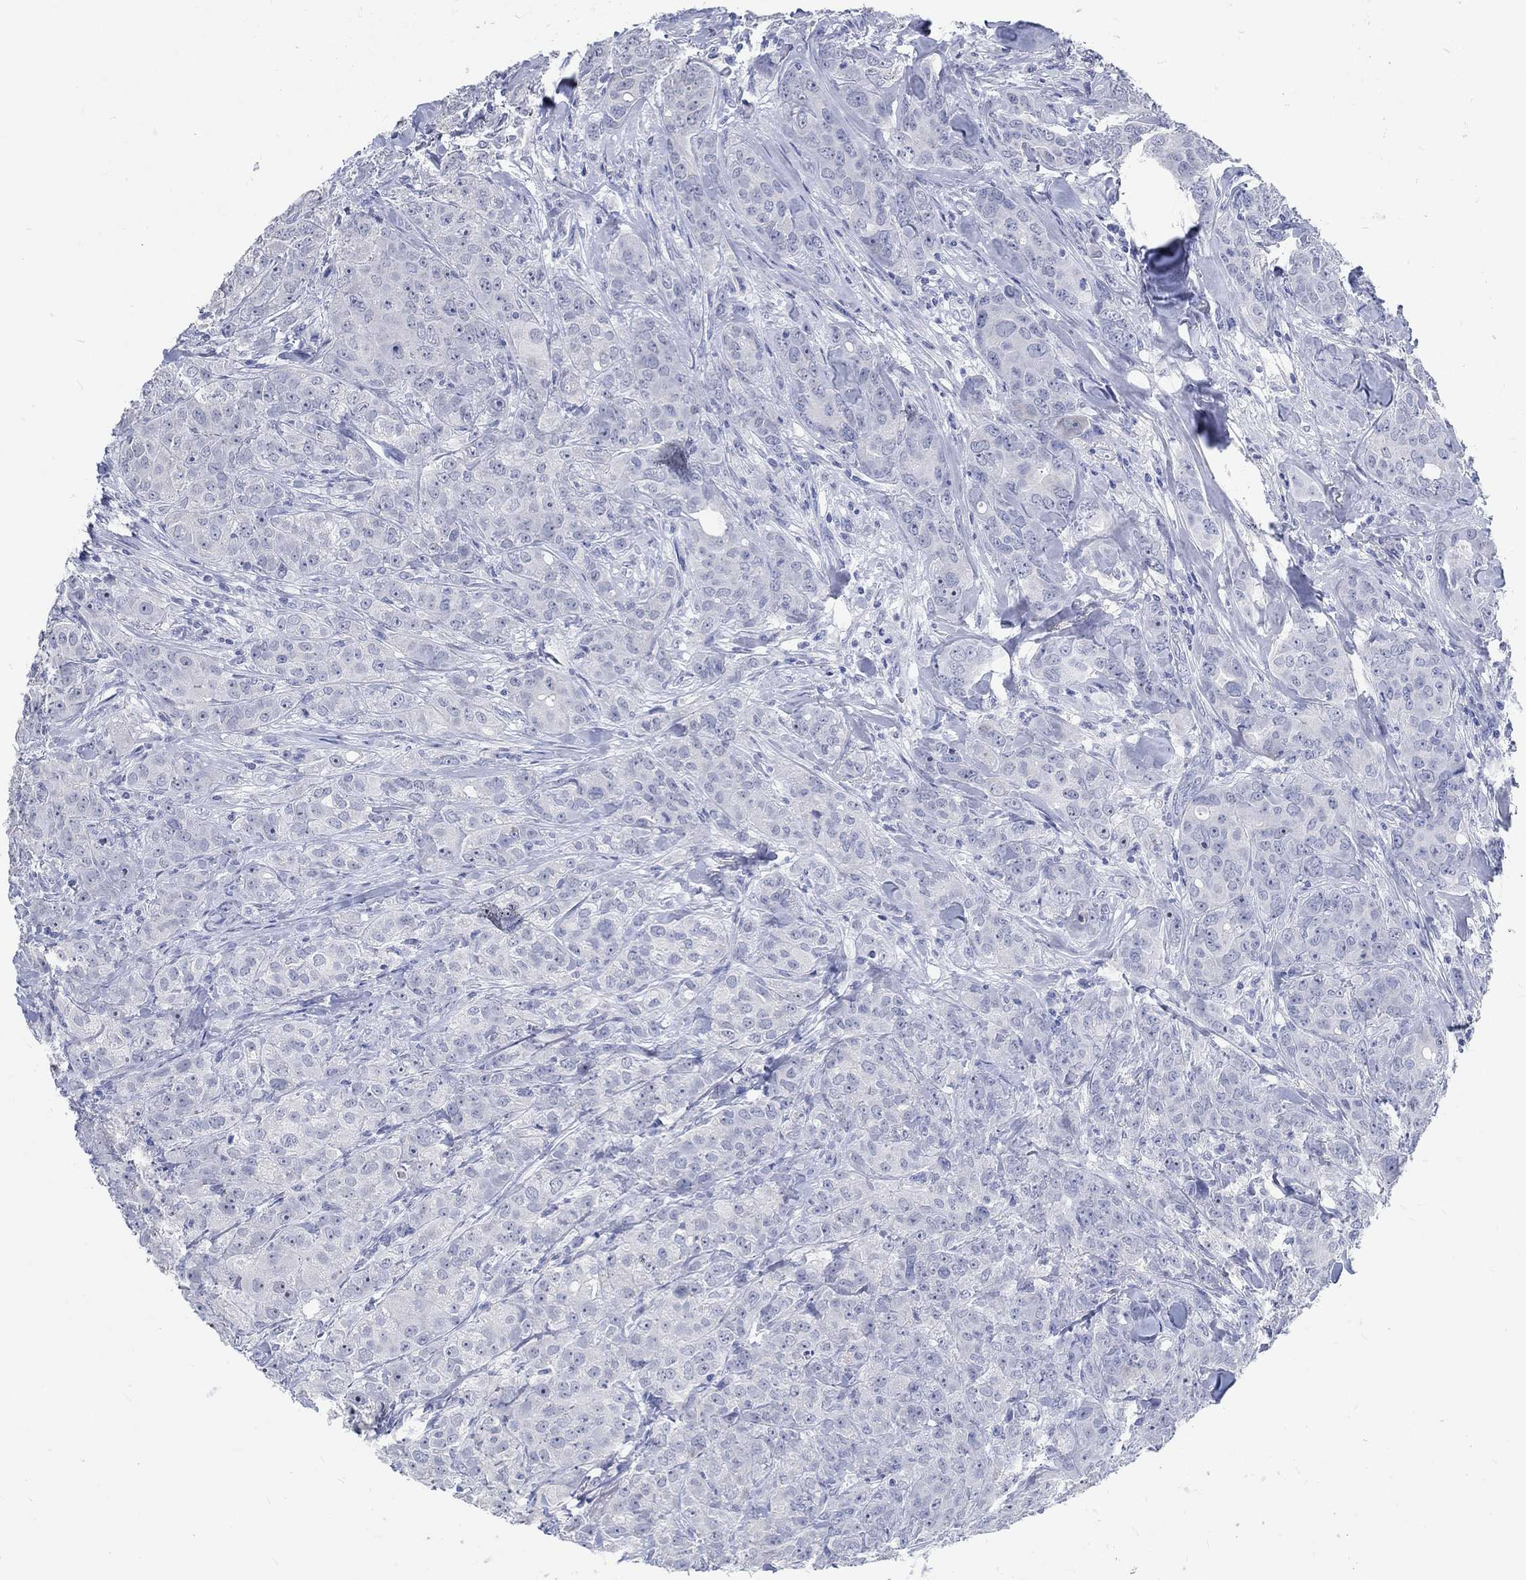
{"staining": {"intensity": "negative", "quantity": "none", "location": "none"}, "tissue": "breast cancer", "cell_type": "Tumor cells", "image_type": "cancer", "snomed": [{"axis": "morphology", "description": "Duct carcinoma"}, {"axis": "topography", "description": "Breast"}], "caption": "Photomicrograph shows no protein expression in tumor cells of infiltrating ductal carcinoma (breast) tissue.", "gene": "C4orf47", "patient": {"sex": "female", "age": 43}}